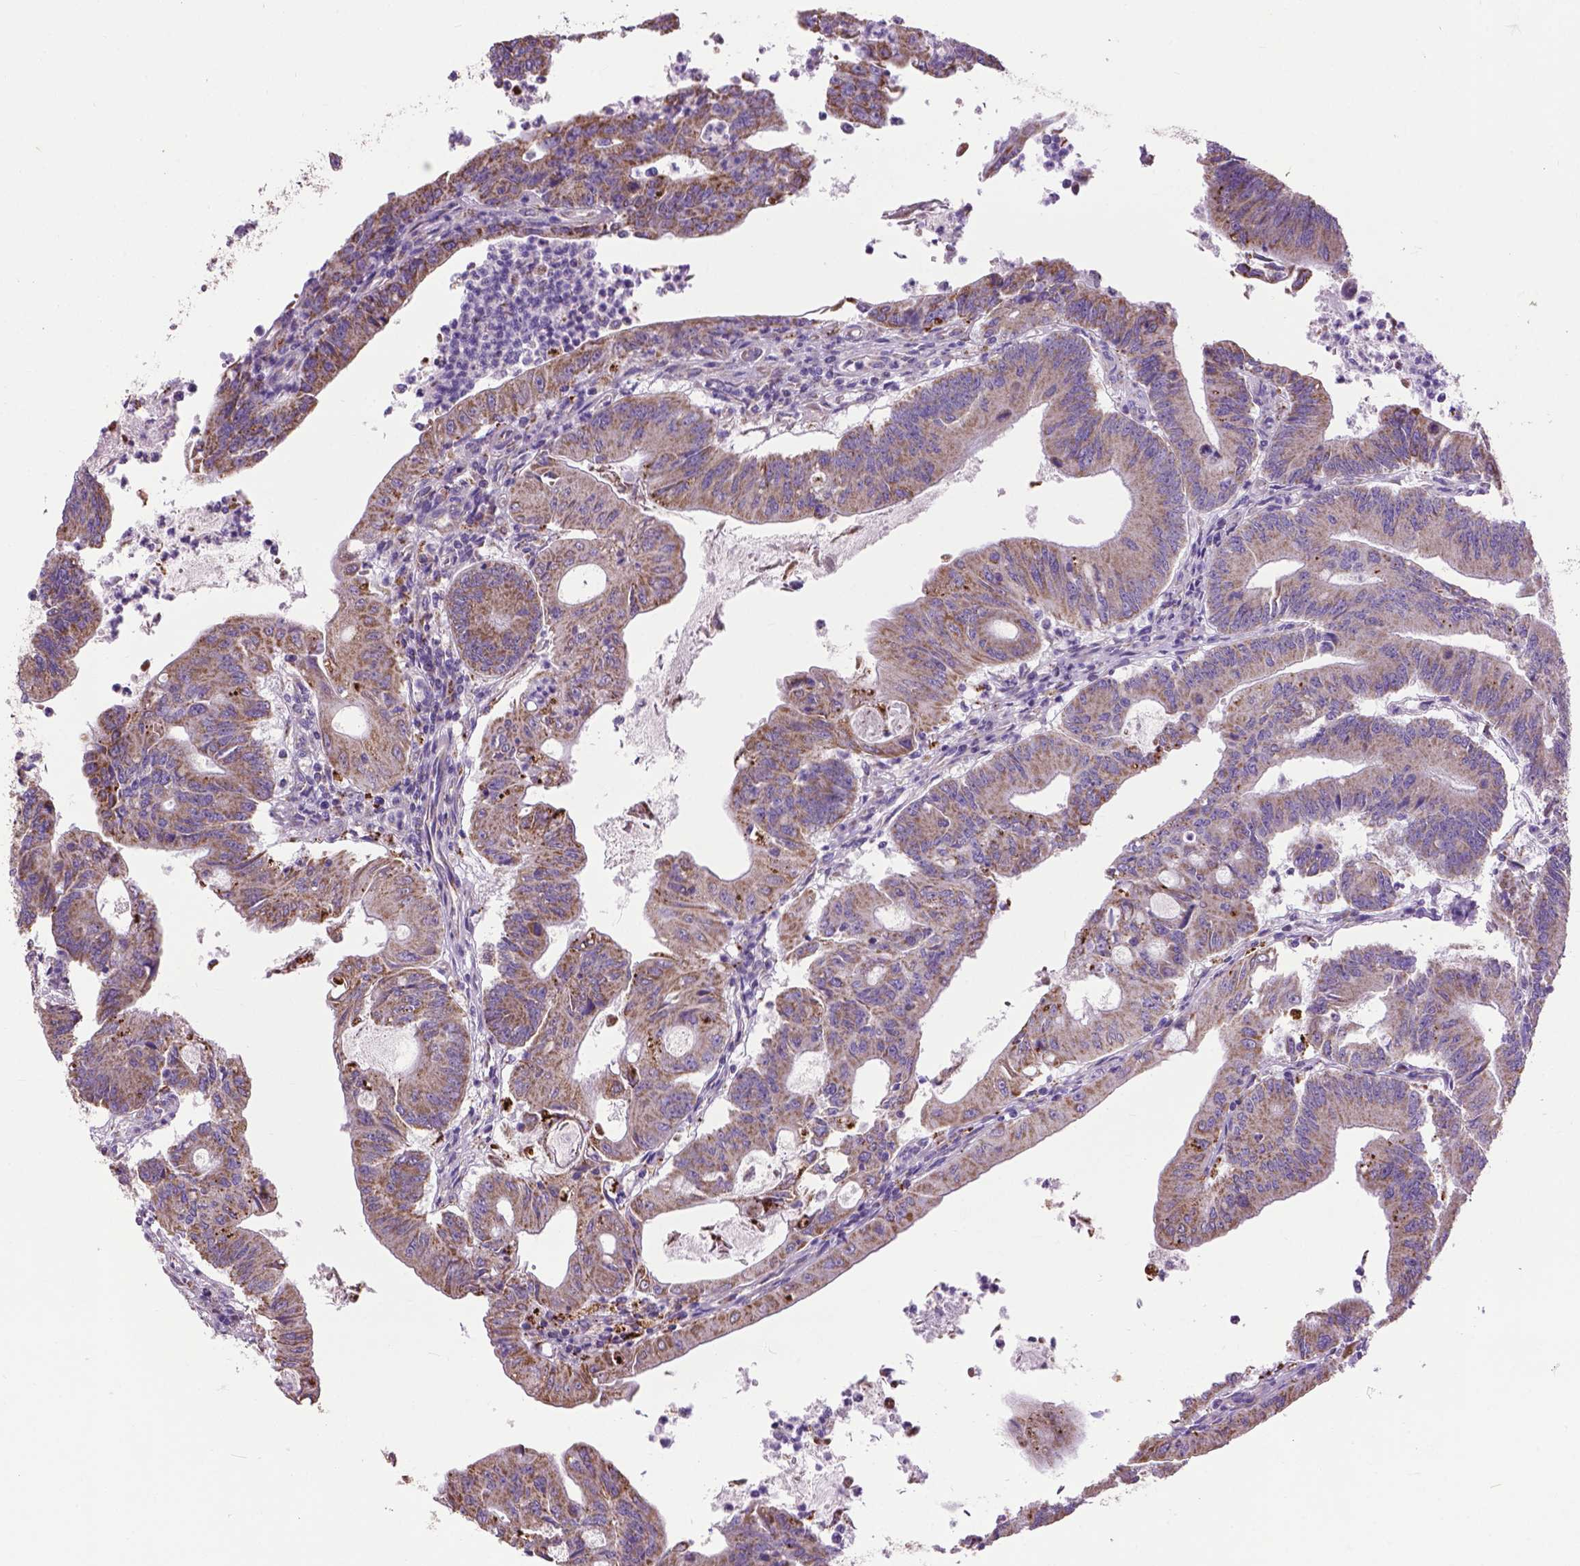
{"staining": {"intensity": "moderate", "quantity": ">75%", "location": "cytoplasmic/membranous"}, "tissue": "colorectal cancer", "cell_type": "Tumor cells", "image_type": "cancer", "snomed": [{"axis": "morphology", "description": "Adenocarcinoma, NOS"}, {"axis": "topography", "description": "Colon"}], "caption": "Colorectal cancer tissue shows moderate cytoplasmic/membranous positivity in approximately >75% of tumor cells Nuclei are stained in blue.", "gene": "VDAC1", "patient": {"sex": "female", "age": 70}}